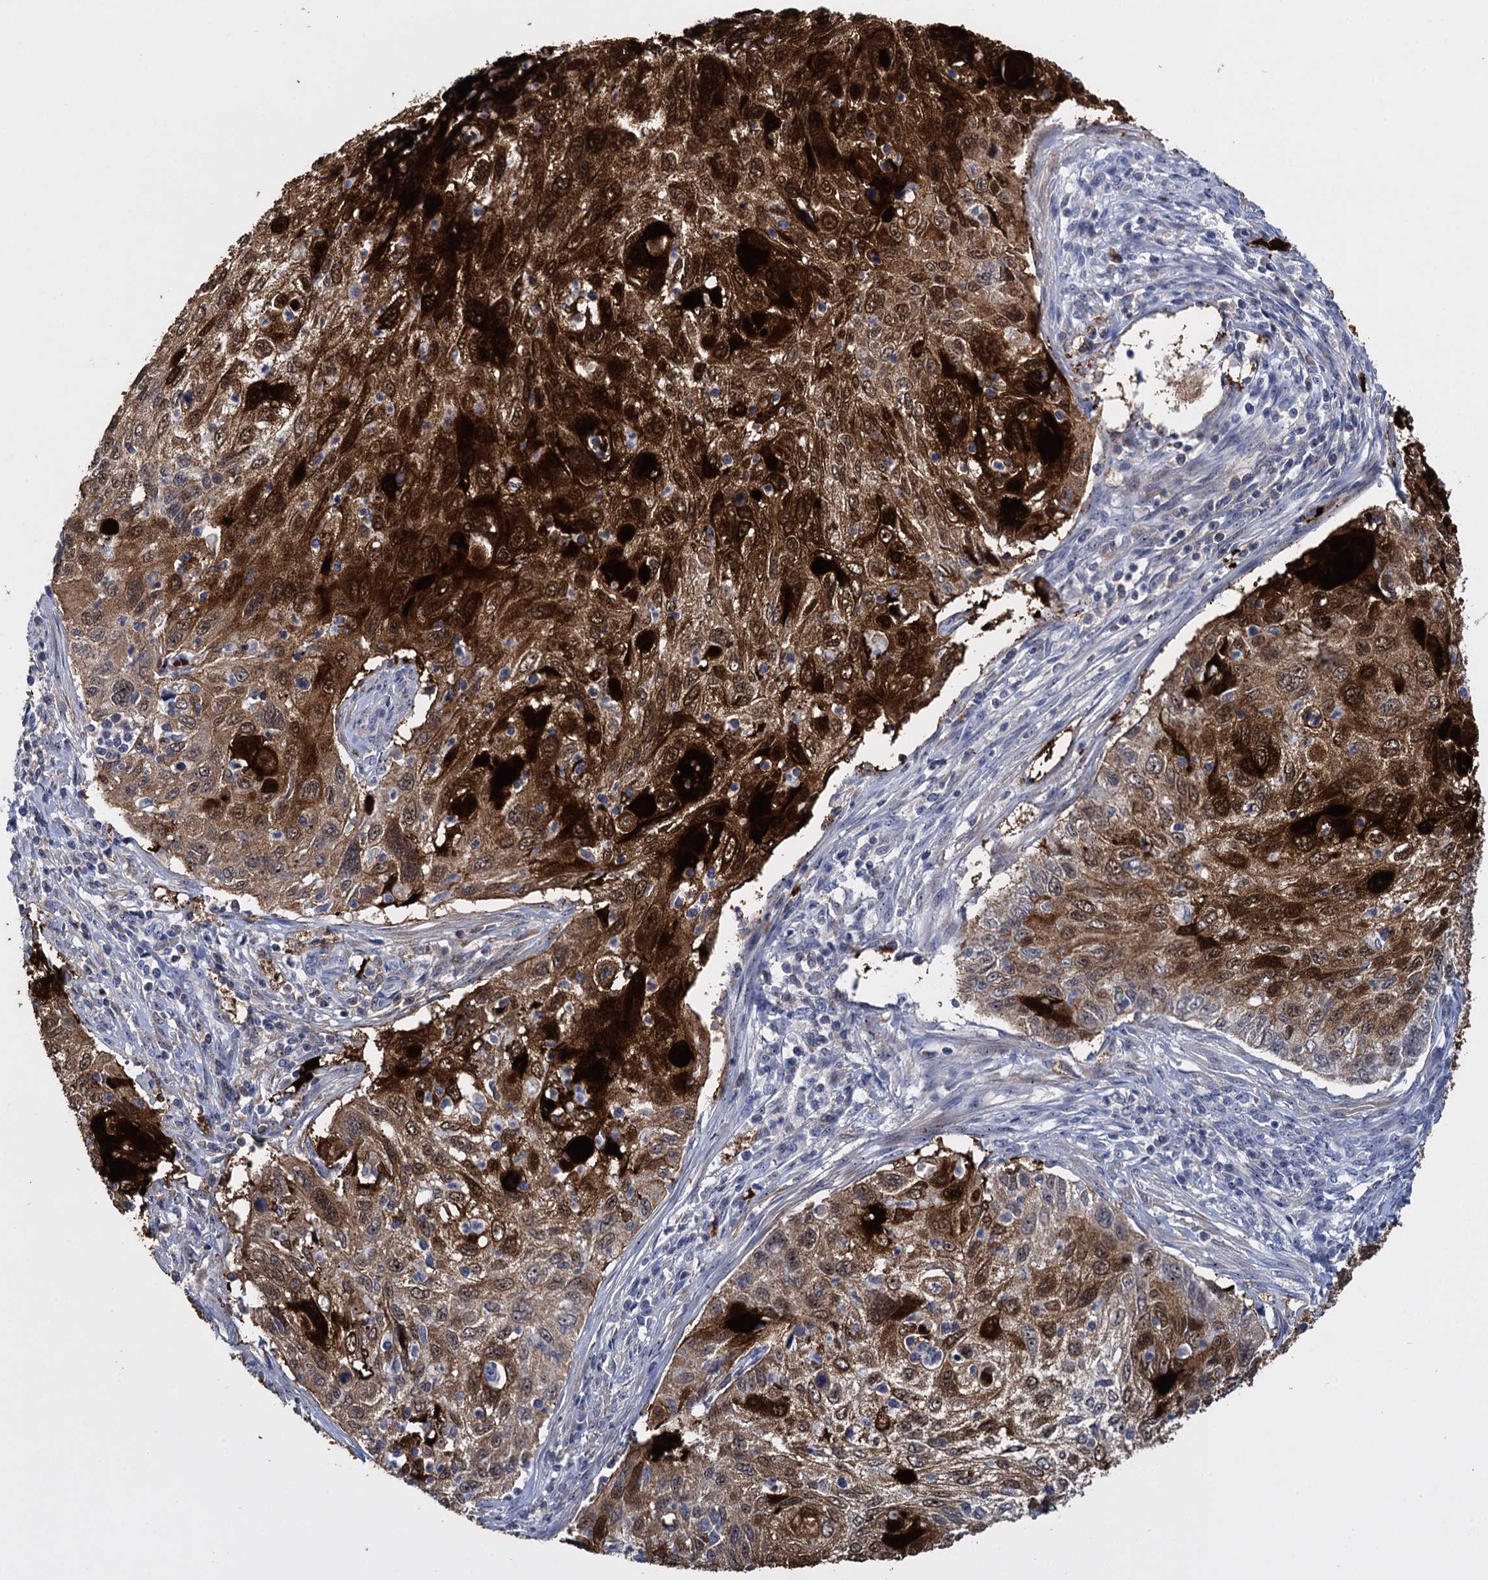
{"staining": {"intensity": "strong", "quantity": ">75%", "location": "cytoplasmic/membranous,nuclear"}, "tissue": "cervical cancer", "cell_type": "Tumor cells", "image_type": "cancer", "snomed": [{"axis": "morphology", "description": "Squamous cell carcinoma, NOS"}, {"axis": "topography", "description": "Cervix"}], "caption": "Cervical cancer stained for a protein demonstrates strong cytoplasmic/membranous and nuclear positivity in tumor cells.", "gene": "SFN", "patient": {"sex": "female", "age": 70}}